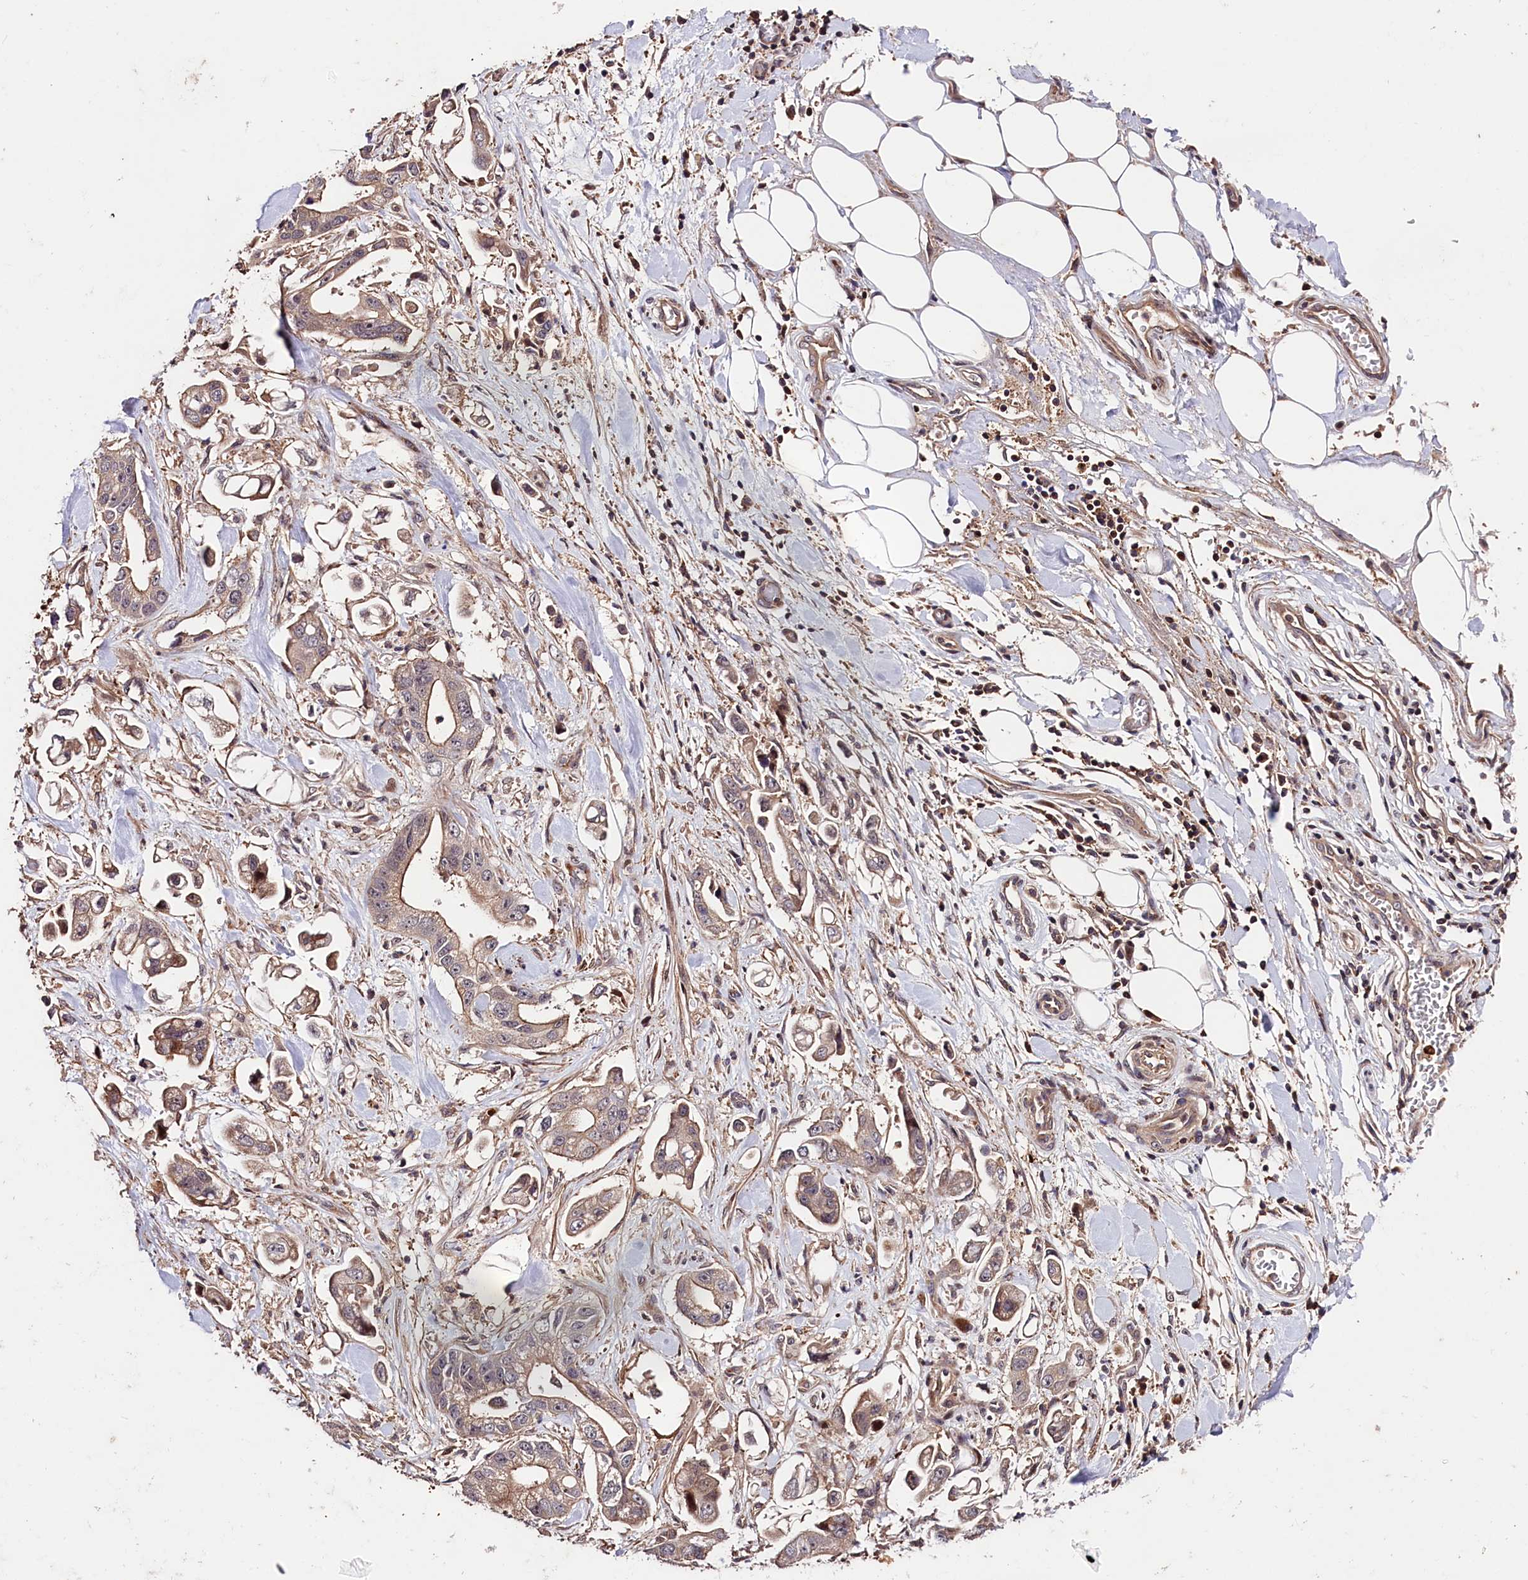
{"staining": {"intensity": "weak", "quantity": "25%-75%", "location": "cytoplasmic/membranous"}, "tissue": "stomach cancer", "cell_type": "Tumor cells", "image_type": "cancer", "snomed": [{"axis": "morphology", "description": "Adenocarcinoma, NOS"}, {"axis": "topography", "description": "Stomach"}], "caption": "A micrograph showing weak cytoplasmic/membranous positivity in approximately 25%-75% of tumor cells in stomach cancer, as visualized by brown immunohistochemical staining.", "gene": "CACNA1H", "patient": {"sex": "male", "age": 62}}